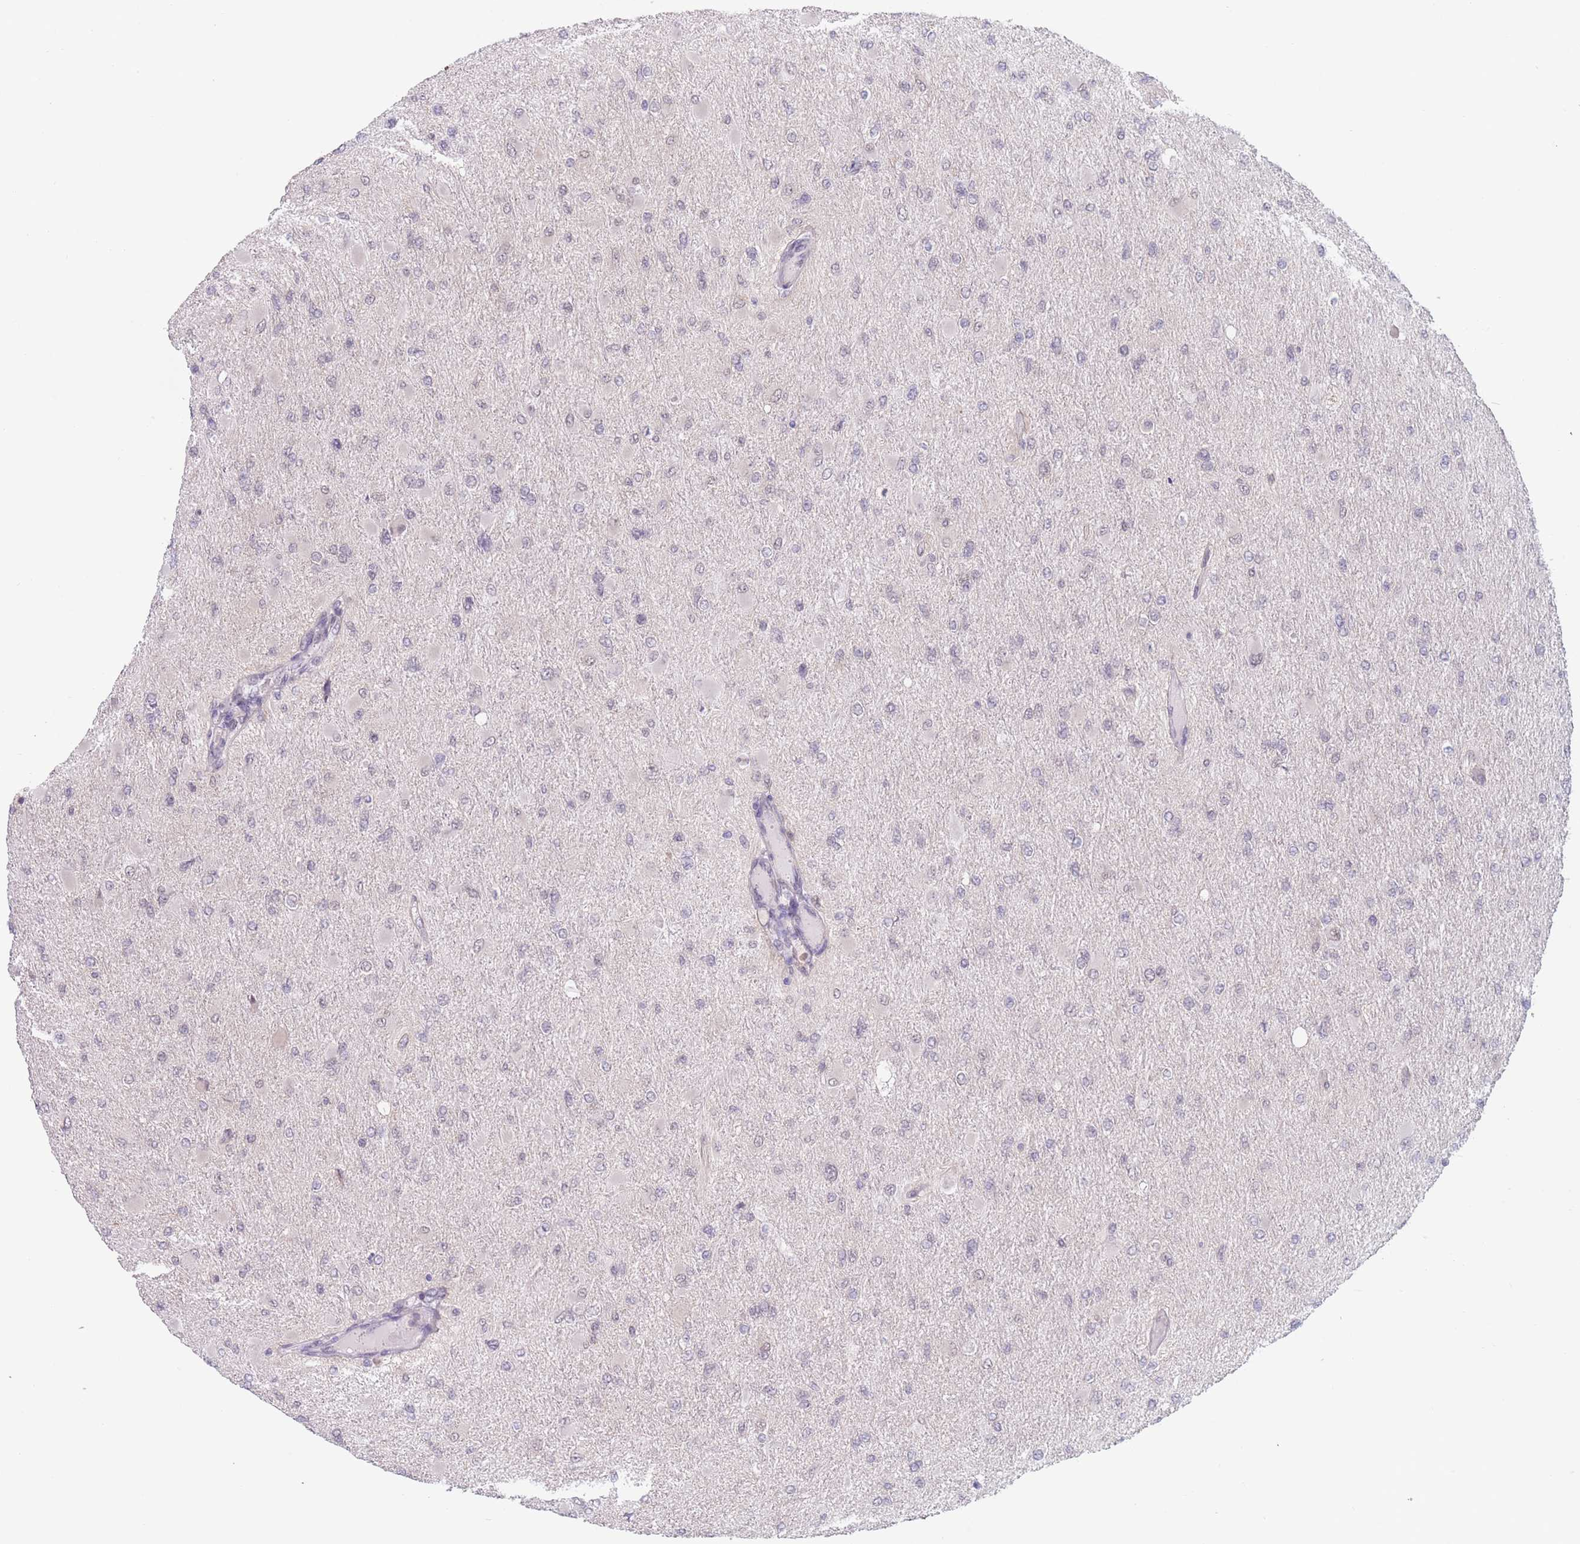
{"staining": {"intensity": "negative", "quantity": "none", "location": "none"}, "tissue": "glioma", "cell_type": "Tumor cells", "image_type": "cancer", "snomed": [{"axis": "morphology", "description": "Glioma, malignant, High grade"}, {"axis": "topography", "description": "Cerebral cortex"}], "caption": "This is an immunohistochemistry histopathology image of glioma. There is no positivity in tumor cells.", "gene": "PODXL", "patient": {"sex": "female", "age": 36}}